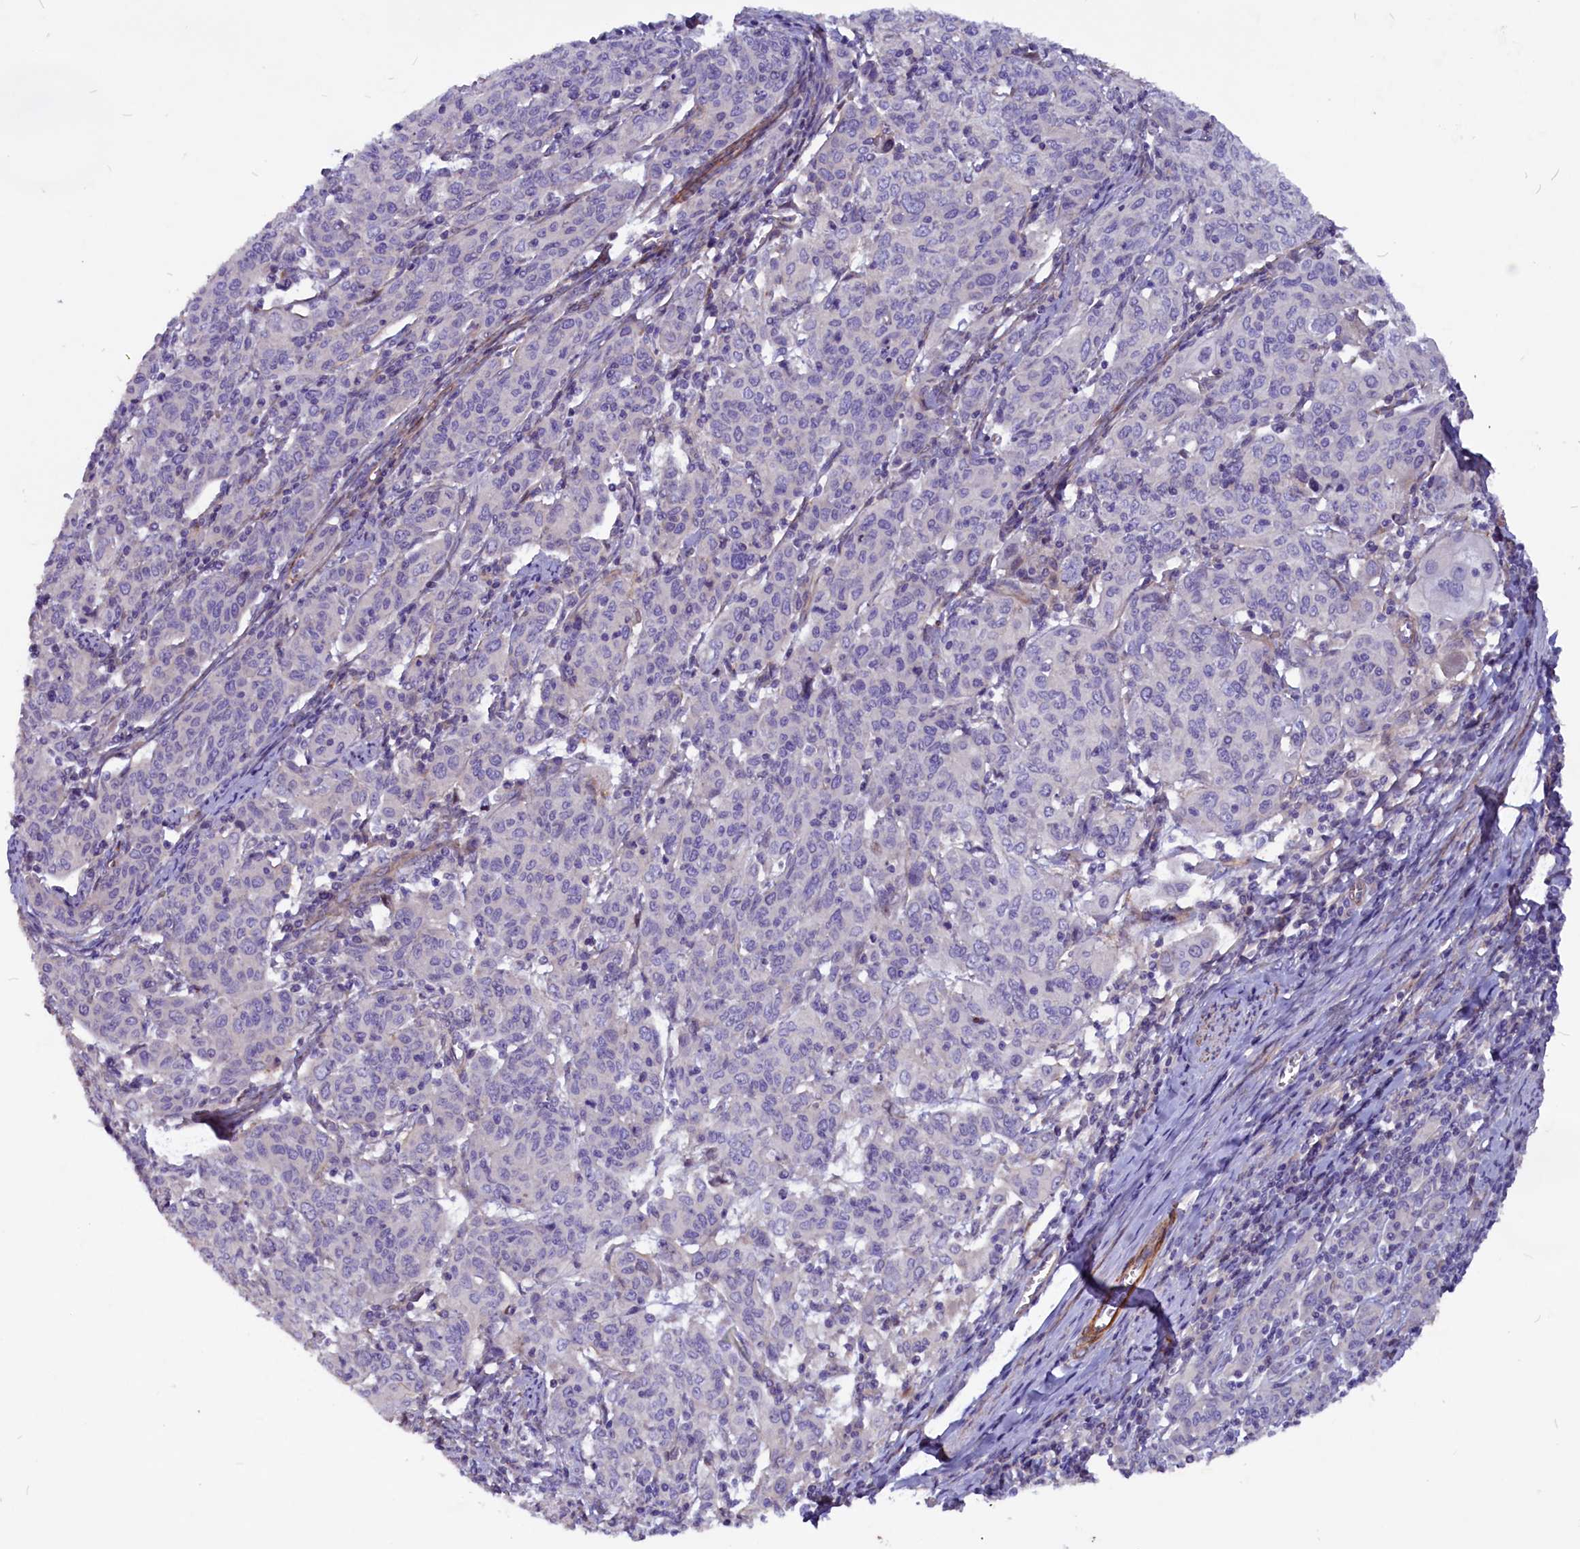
{"staining": {"intensity": "negative", "quantity": "none", "location": "none"}, "tissue": "cervical cancer", "cell_type": "Tumor cells", "image_type": "cancer", "snomed": [{"axis": "morphology", "description": "Squamous cell carcinoma, NOS"}, {"axis": "topography", "description": "Cervix"}], "caption": "Photomicrograph shows no significant protein expression in tumor cells of cervical squamous cell carcinoma. The staining is performed using DAB brown chromogen with nuclei counter-stained in using hematoxylin.", "gene": "ZNF749", "patient": {"sex": "female", "age": 67}}